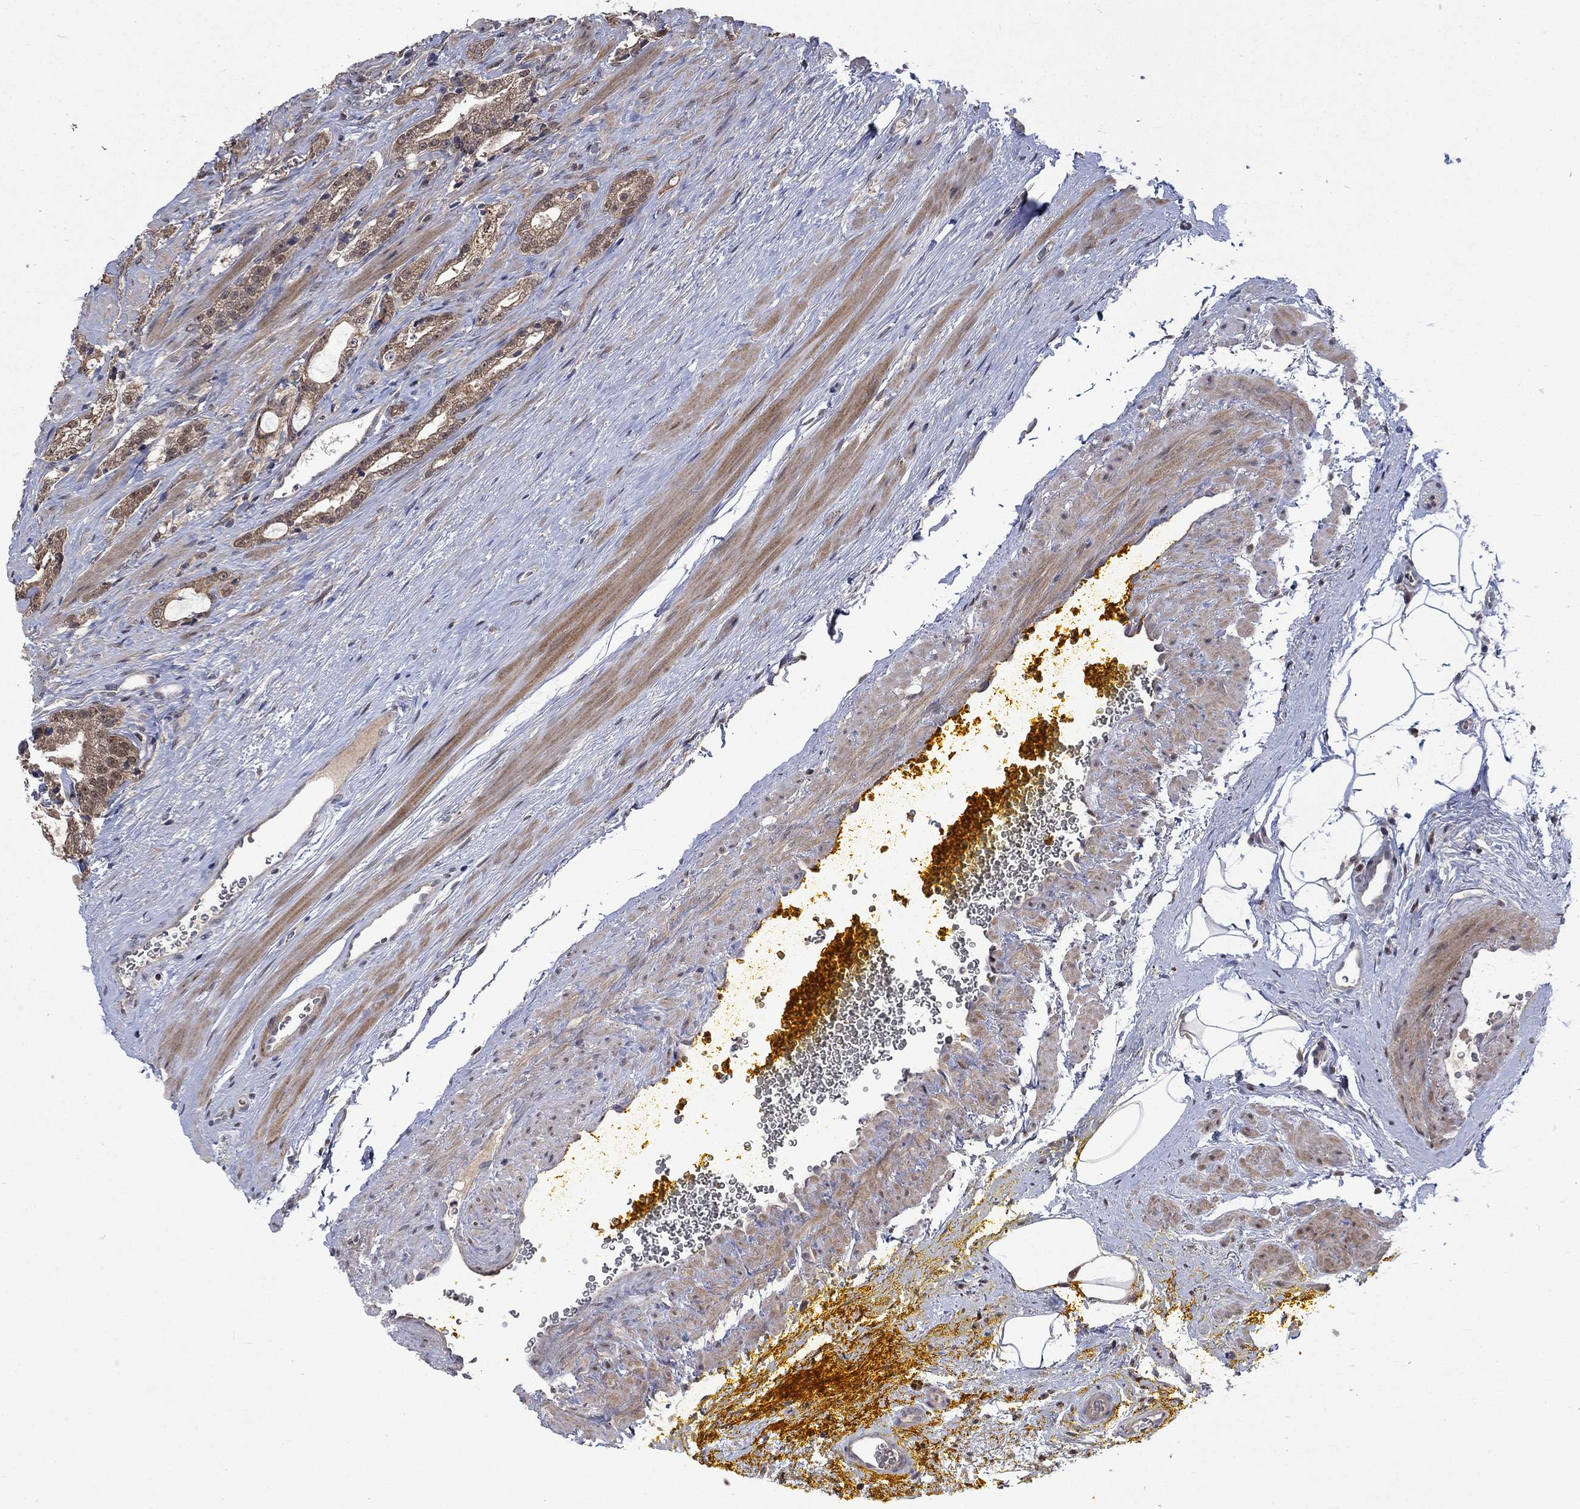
{"staining": {"intensity": "moderate", "quantity": ">75%", "location": "cytoplasmic/membranous"}, "tissue": "prostate cancer", "cell_type": "Tumor cells", "image_type": "cancer", "snomed": [{"axis": "morphology", "description": "Adenocarcinoma, NOS"}, {"axis": "topography", "description": "Prostate"}], "caption": "Tumor cells display medium levels of moderate cytoplasmic/membranous staining in approximately >75% of cells in adenocarcinoma (prostate). (brown staining indicates protein expression, while blue staining denotes nuclei).", "gene": "IAH1", "patient": {"sex": "male", "age": 67}}